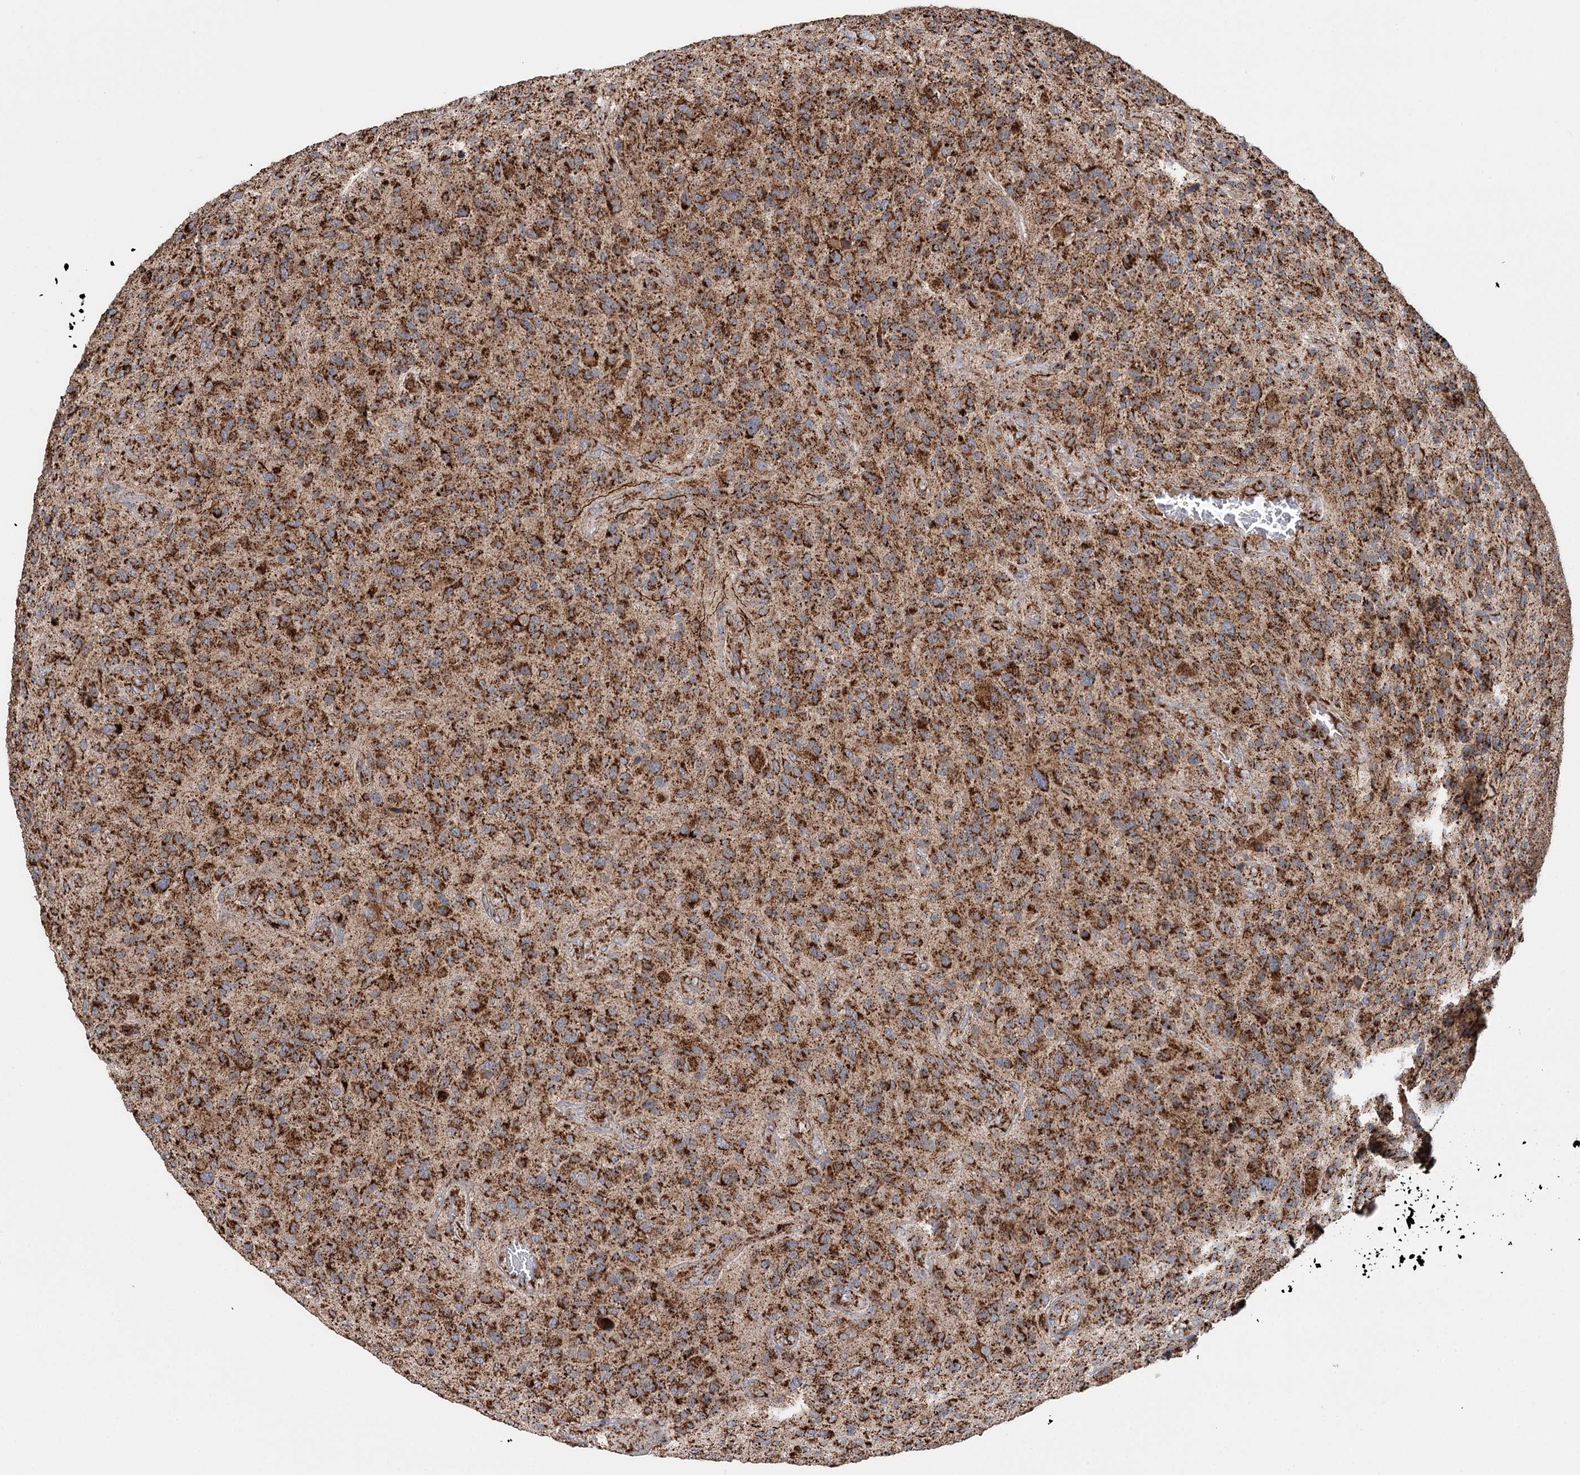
{"staining": {"intensity": "strong", "quantity": ">75%", "location": "cytoplasmic/membranous"}, "tissue": "glioma", "cell_type": "Tumor cells", "image_type": "cancer", "snomed": [{"axis": "morphology", "description": "Glioma, malignant, High grade"}, {"axis": "topography", "description": "Brain"}], "caption": "This is a micrograph of IHC staining of high-grade glioma (malignant), which shows strong expression in the cytoplasmic/membranous of tumor cells.", "gene": "APH1A", "patient": {"sex": "male", "age": 47}}